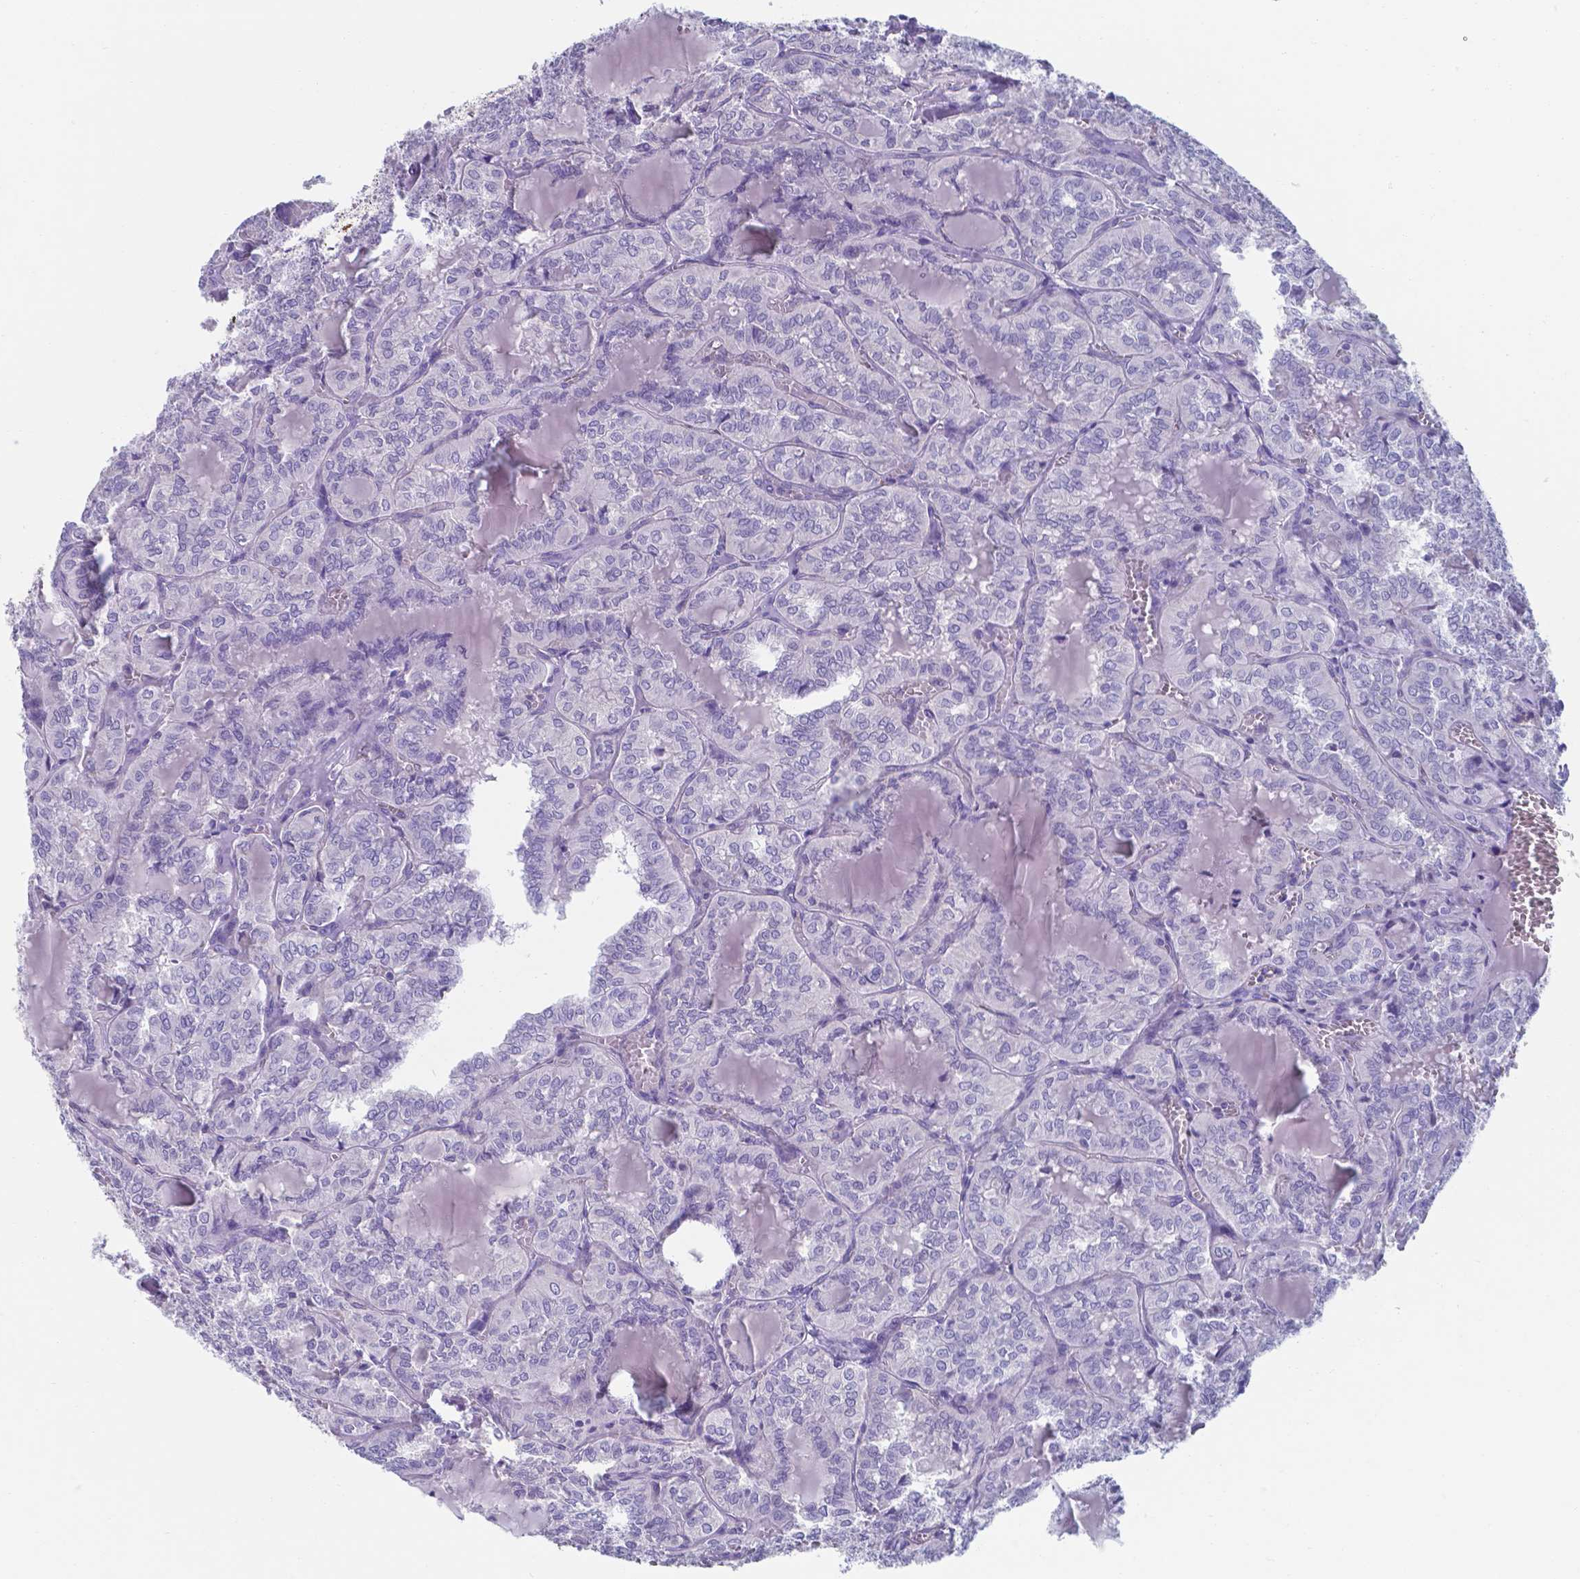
{"staining": {"intensity": "negative", "quantity": "none", "location": "none"}, "tissue": "thyroid cancer", "cell_type": "Tumor cells", "image_type": "cancer", "snomed": [{"axis": "morphology", "description": "Papillary adenocarcinoma, NOS"}, {"axis": "topography", "description": "Thyroid gland"}], "caption": "Tumor cells are negative for brown protein staining in thyroid cancer. Nuclei are stained in blue.", "gene": "UBE2J1", "patient": {"sex": "female", "age": 41}}